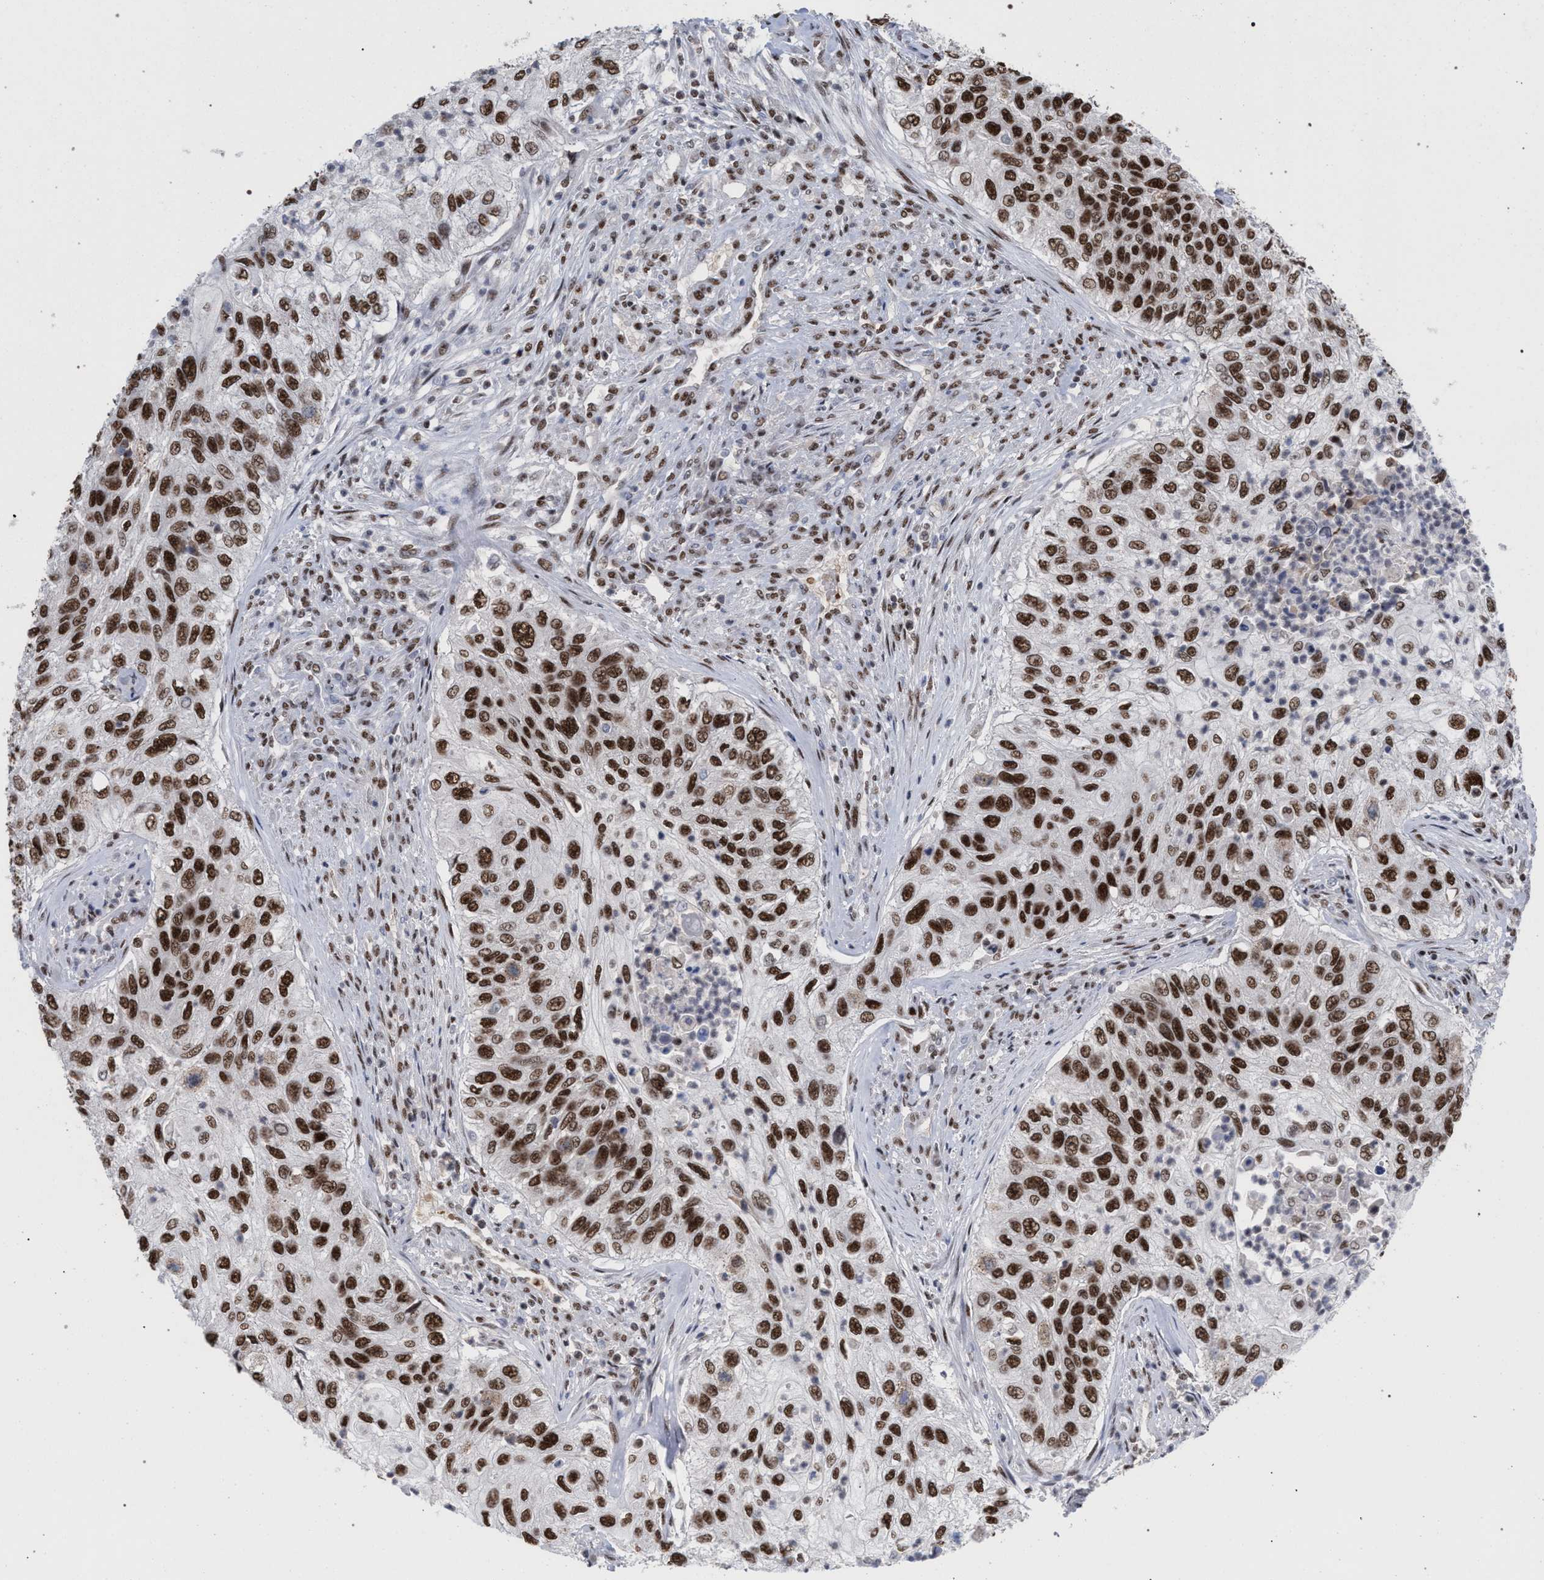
{"staining": {"intensity": "strong", "quantity": ">75%", "location": "nuclear"}, "tissue": "urothelial cancer", "cell_type": "Tumor cells", "image_type": "cancer", "snomed": [{"axis": "morphology", "description": "Urothelial carcinoma, High grade"}, {"axis": "topography", "description": "Urinary bladder"}], "caption": "High-power microscopy captured an immunohistochemistry (IHC) image of high-grade urothelial carcinoma, revealing strong nuclear expression in about >75% of tumor cells.", "gene": "SCAF4", "patient": {"sex": "female", "age": 60}}